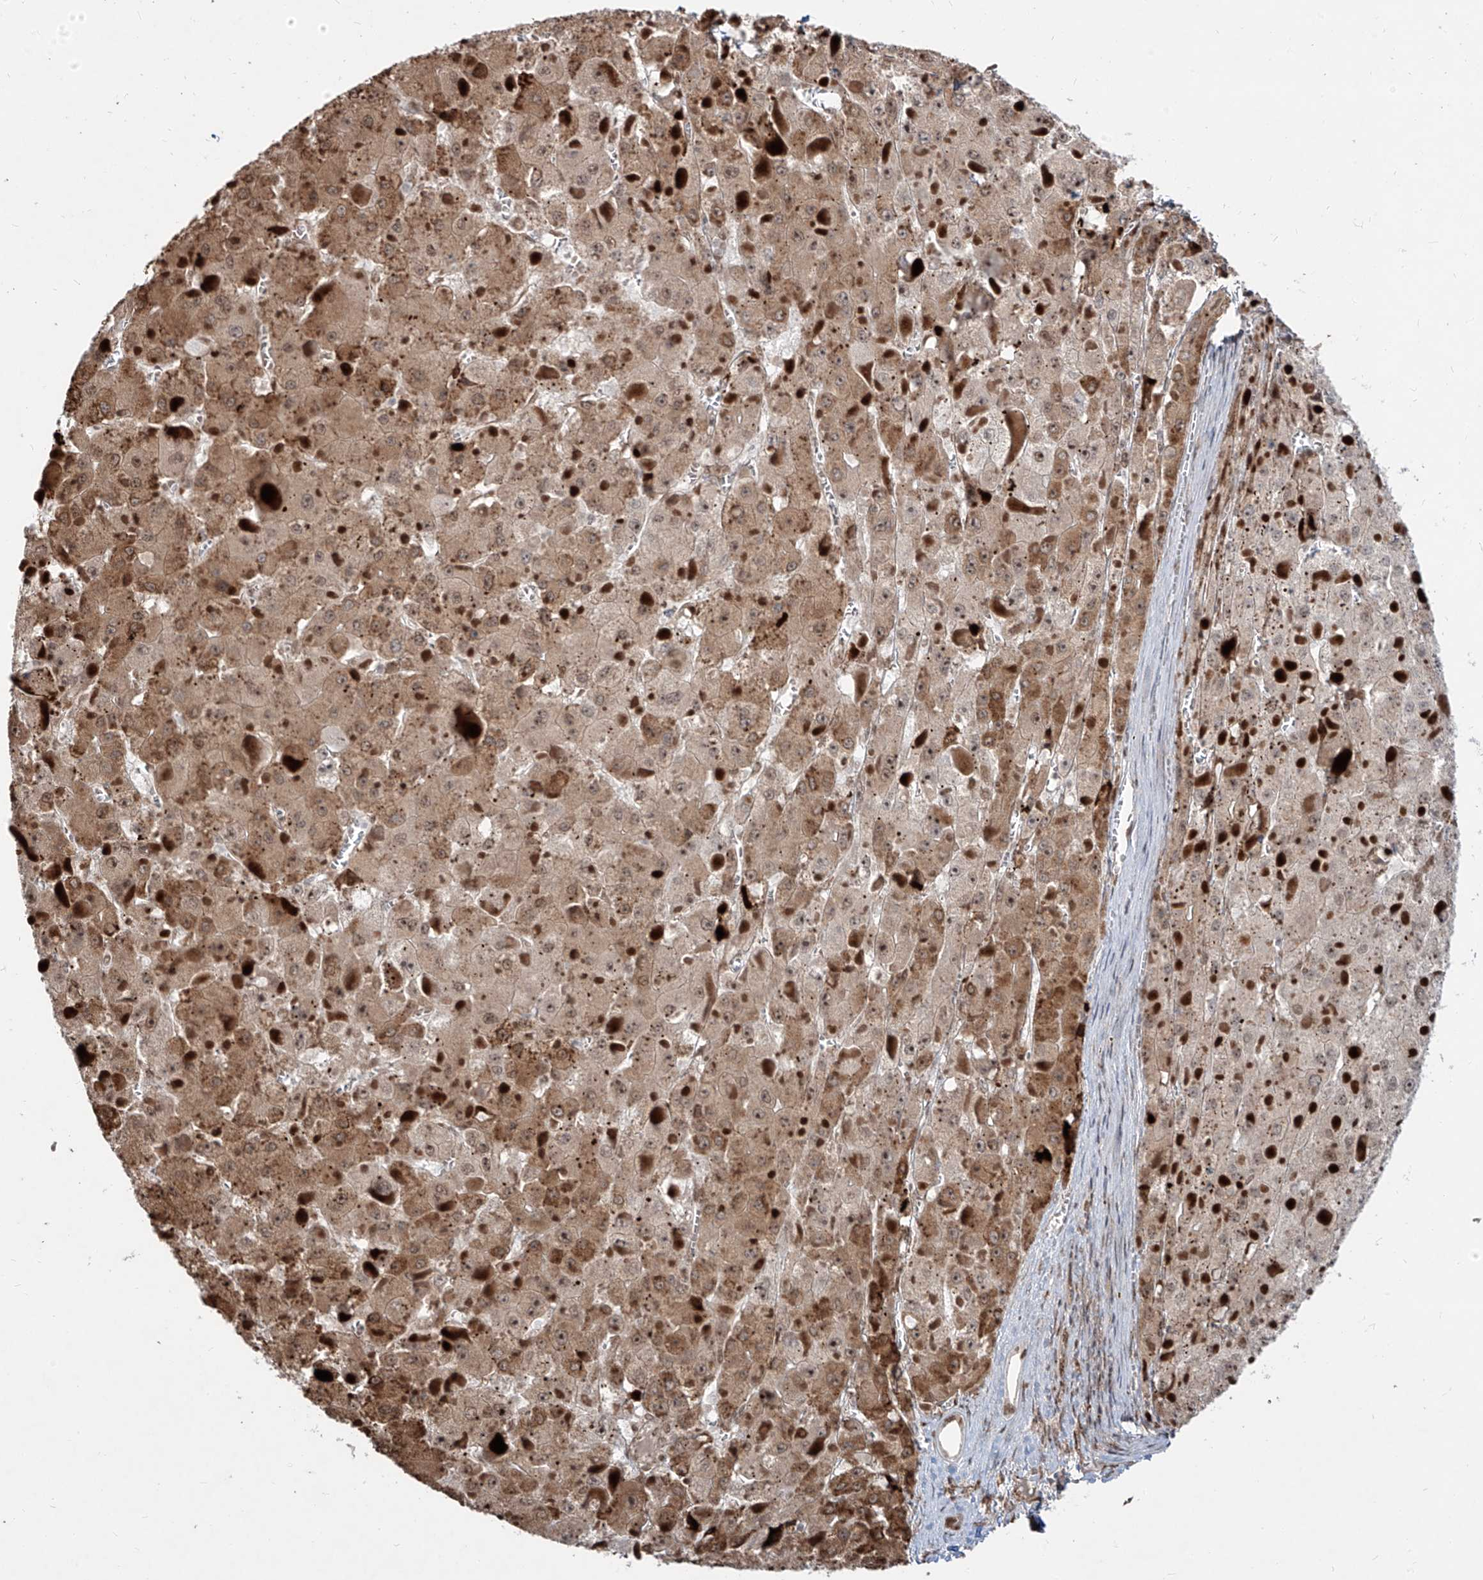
{"staining": {"intensity": "moderate", "quantity": ">75%", "location": "cytoplasmic/membranous,nuclear"}, "tissue": "liver cancer", "cell_type": "Tumor cells", "image_type": "cancer", "snomed": [{"axis": "morphology", "description": "Carcinoma, Hepatocellular, NOS"}, {"axis": "topography", "description": "Liver"}], "caption": "This is an image of immunohistochemistry (IHC) staining of liver cancer, which shows moderate staining in the cytoplasmic/membranous and nuclear of tumor cells.", "gene": "ZNF710", "patient": {"sex": "female", "age": 73}}